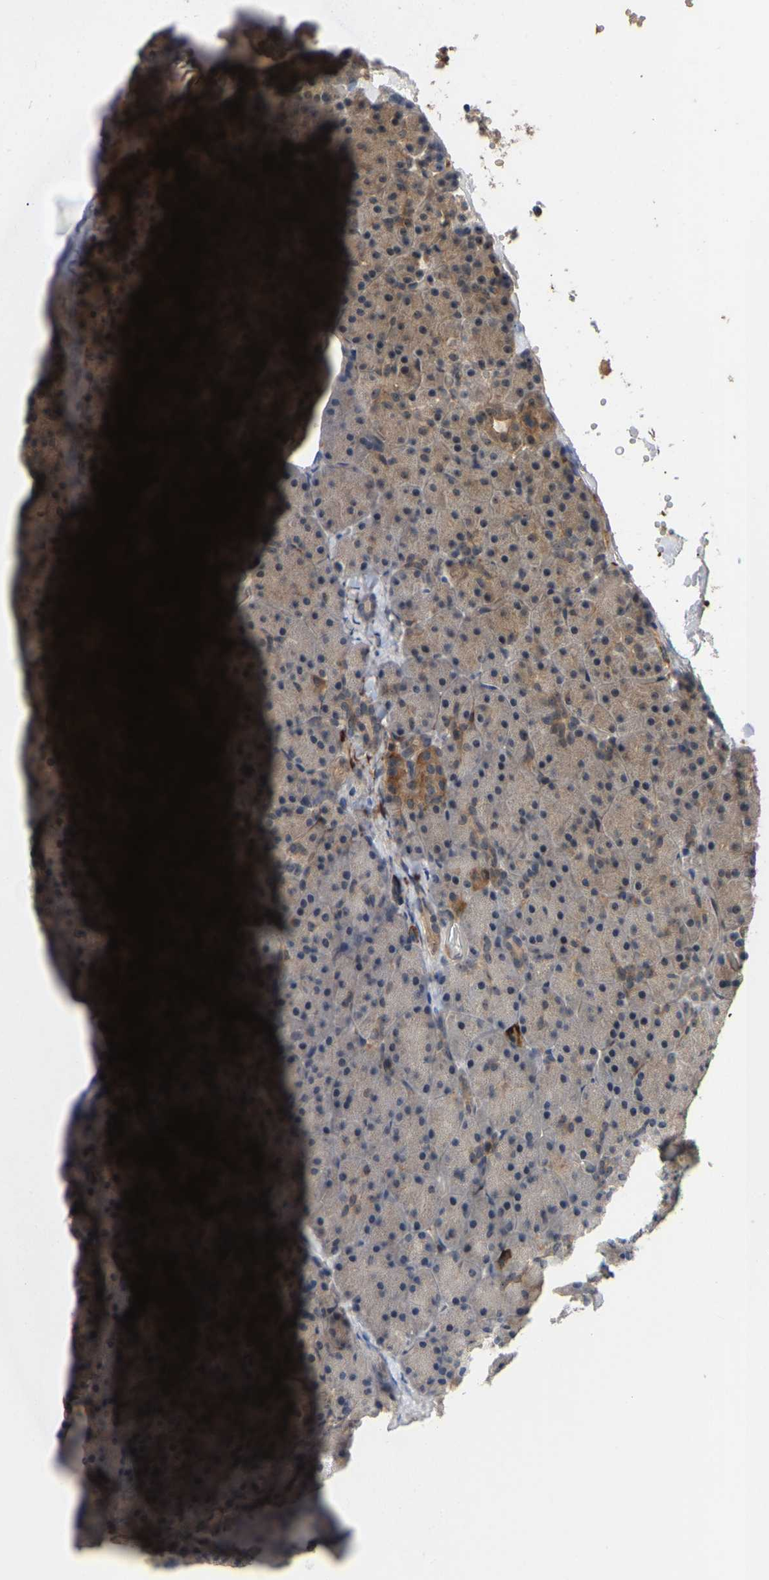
{"staining": {"intensity": "moderate", "quantity": "<25%", "location": "nuclear"}, "tissue": "pancreas", "cell_type": "Exocrine glandular cells", "image_type": "normal", "snomed": [{"axis": "morphology", "description": "Normal tissue, NOS"}, {"axis": "morphology", "description": "Carcinoid, malignant, NOS"}, {"axis": "topography", "description": "Pancreas"}], "caption": "DAB (3,3'-diaminobenzidine) immunohistochemical staining of normal pancreas displays moderate nuclear protein positivity in approximately <25% of exocrine glandular cells.", "gene": "LIMK2", "patient": {"sex": "female", "age": 35}}